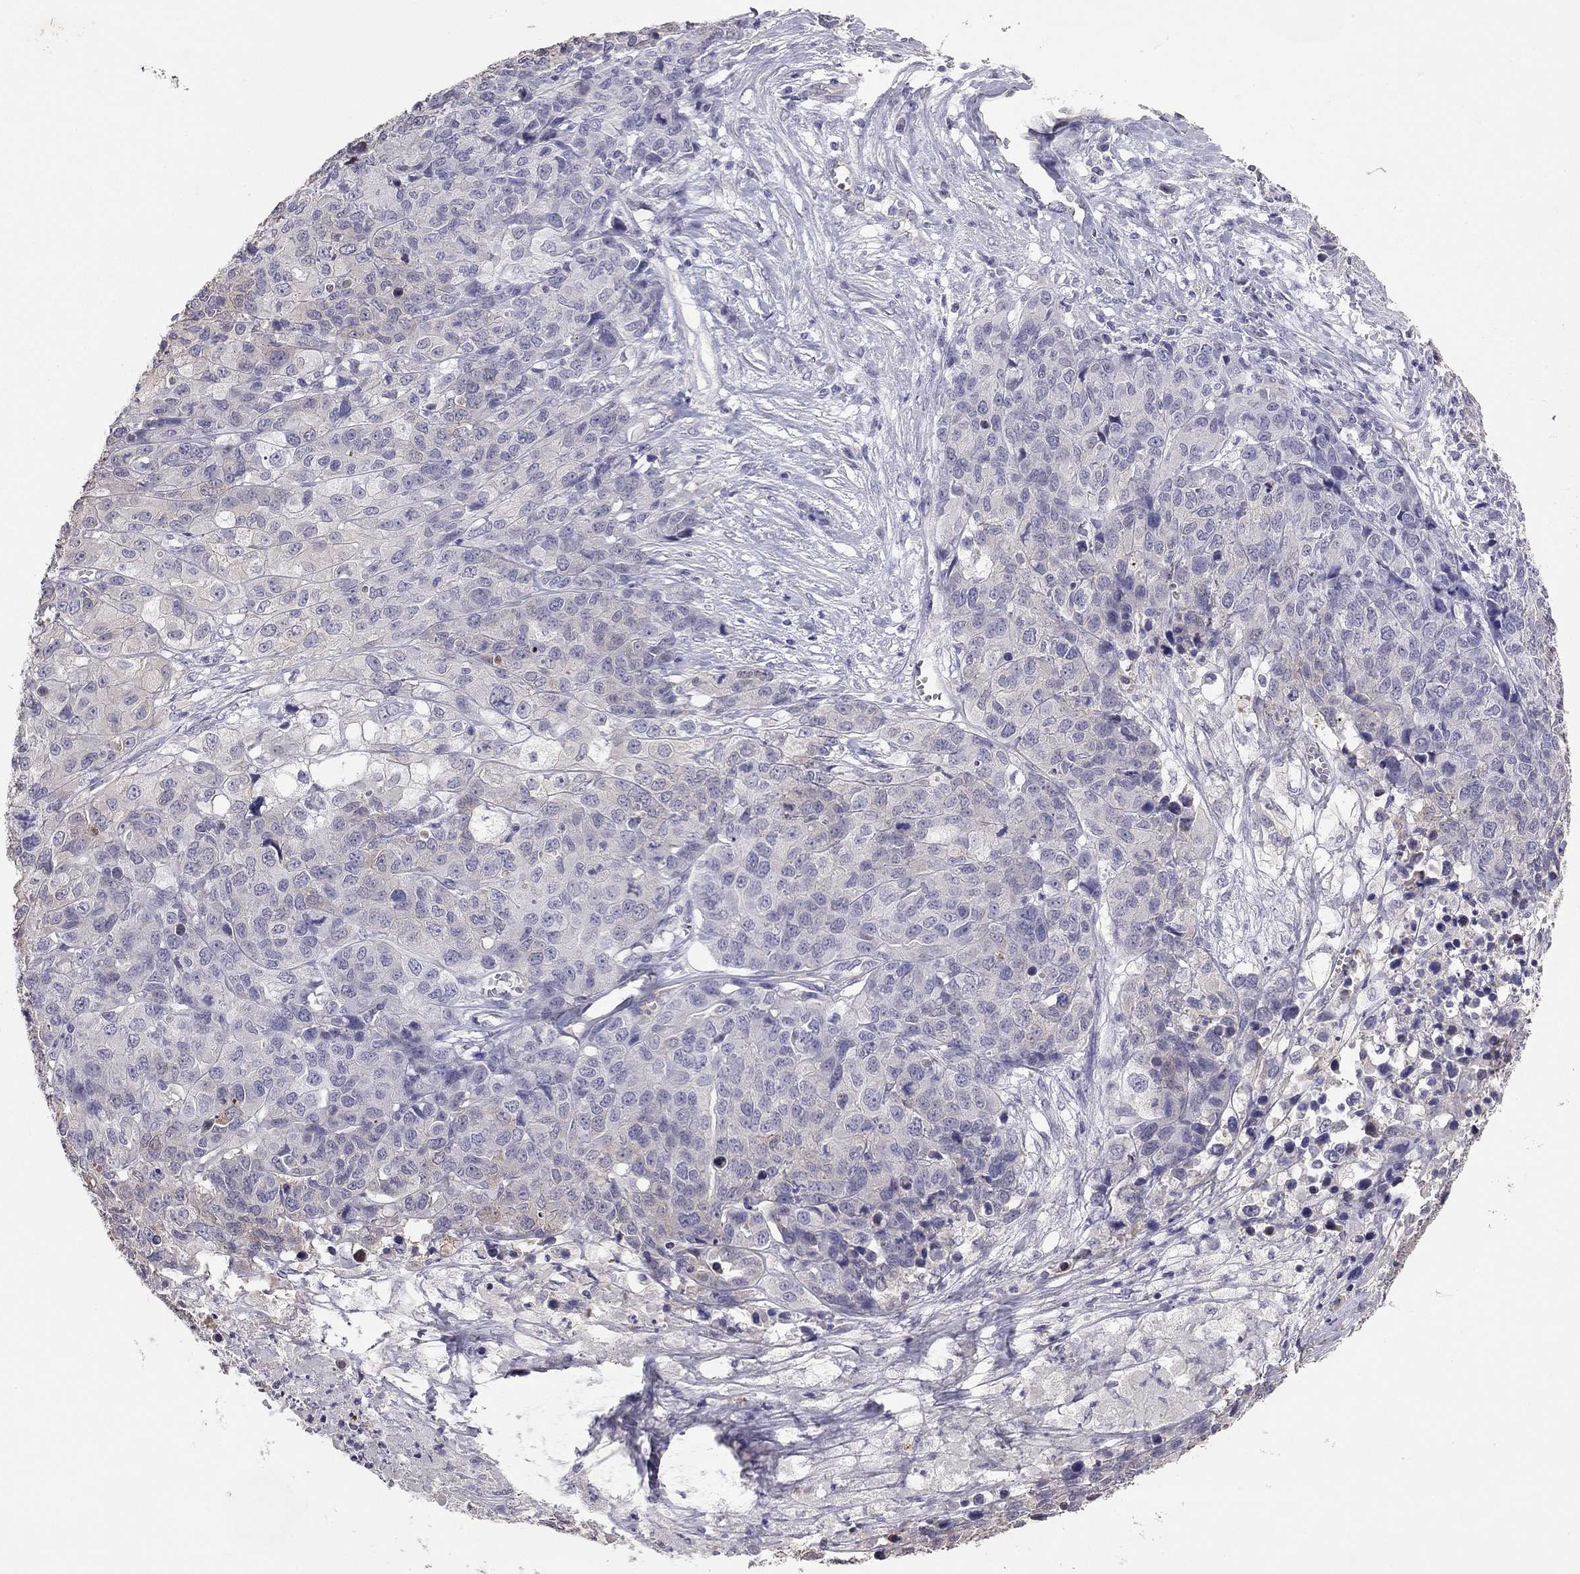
{"staining": {"intensity": "weak", "quantity": "<25%", "location": "cytoplasmic/membranous"}, "tissue": "ovarian cancer", "cell_type": "Tumor cells", "image_type": "cancer", "snomed": [{"axis": "morphology", "description": "Cystadenocarcinoma, serous, NOS"}, {"axis": "topography", "description": "Ovary"}], "caption": "Tumor cells are negative for protein expression in human ovarian cancer (serous cystadenocarcinoma).", "gene": "FEZ1", "patient": {"sex": "female", "age": 87}}